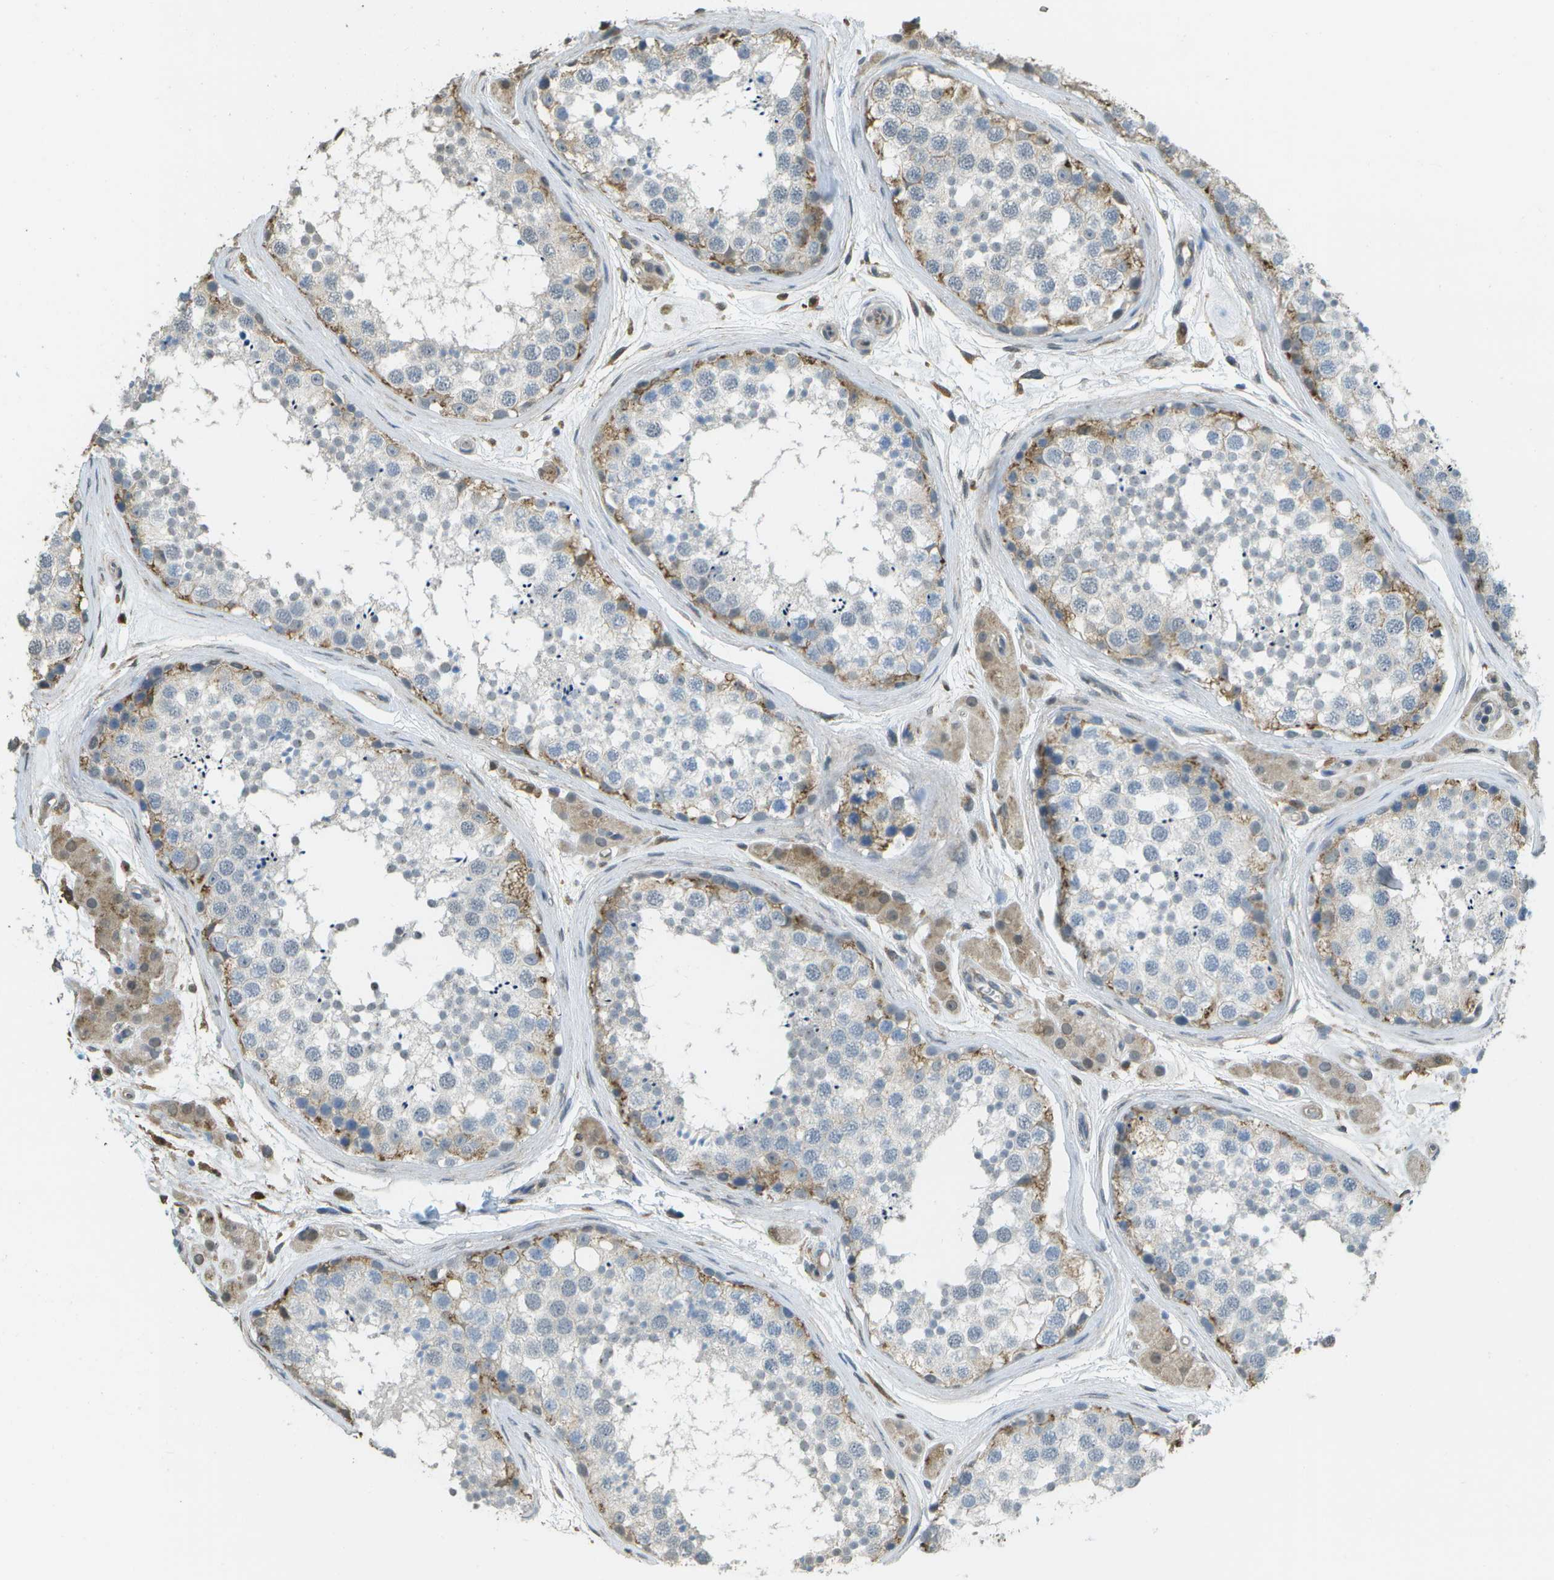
{"staining": {"intensity": "moderate", "quantity": "<25%", "location": "cytoplasmic/membranous"}, "tissue": "testis", "cell_type": "Cells in seminiferous ducts", "image_type": "normal", "snomed": [{"axis": "morphology", "description": "Normal tissue, NOS"}, {"axis": "topography", "description": "Testis"}], "caption": "An immunohistochemistry histopathology image of benign tissue is shown. Protein staining in brown labels moderate cytoplasmic/membranous positivity in testis within cells in seminiferous ducts. (IHC, brightfield microscopy, high magnification).", "gene": "CACHD1", "patient": {"sex": "male", "age": 56}}